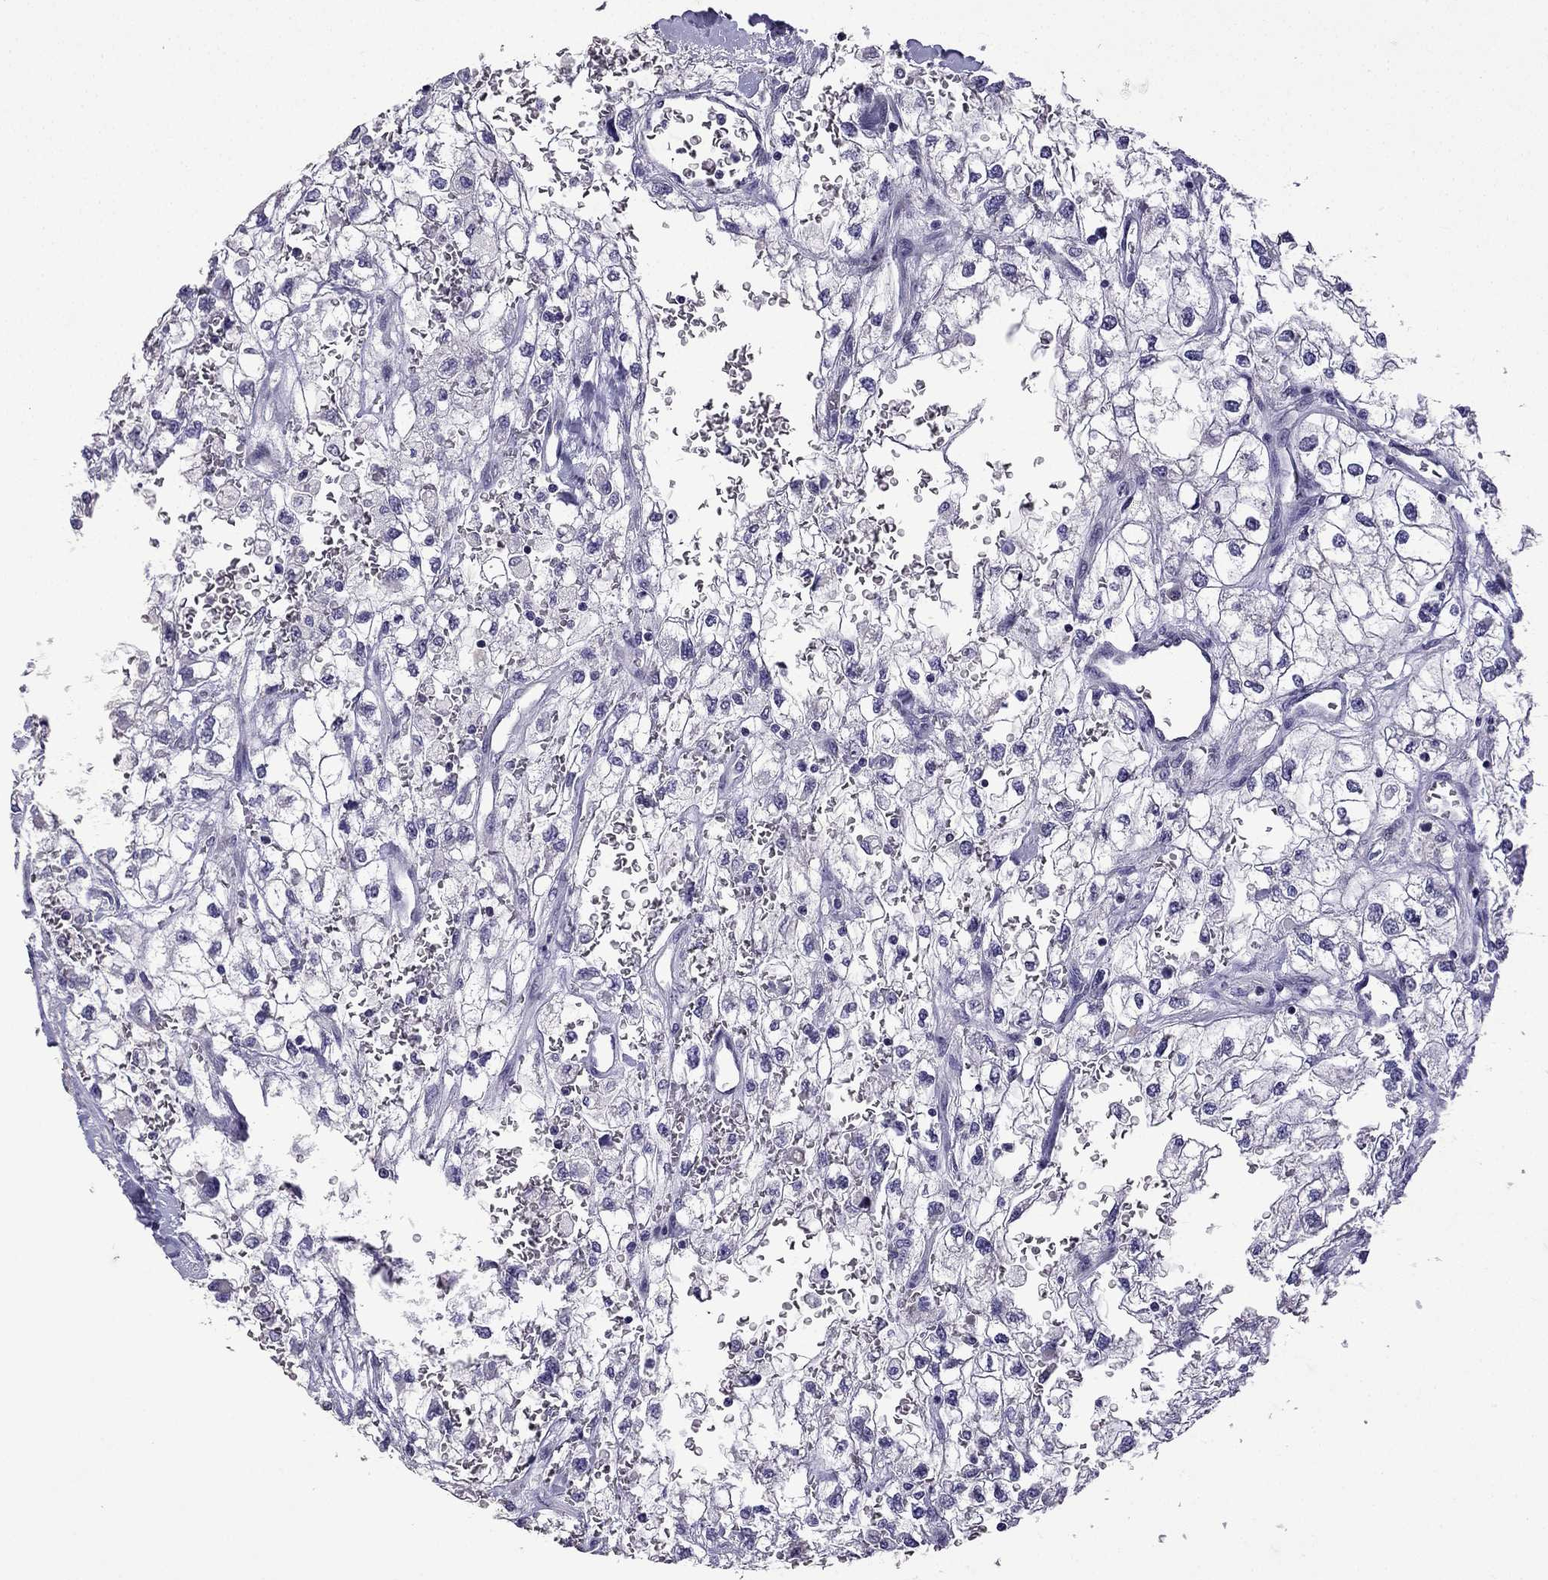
{"staining": {"intensity": "negative", "quantity": "none", "location": "none"}, "tissue": "renal cancer", "cell_type": "Tumor cells", "image_type": "cancer", "snomed": [{"axis": "morphology", "description": "Adenocarcinoma, NOS"}, {"axis": "topography", "description": "Kidney"}], "caption": "An image of human adenocarcinoma (renal) is negative for staining in tumor cells. (Stains: DAB (3,3'-diaminobenzidine) immunohistochemistry with hematoxylin counter stain, Microscopy: brightfield microscopy at high magnification).", "gene": "TTN", "patient": {"sex": "male", "age": 59}}